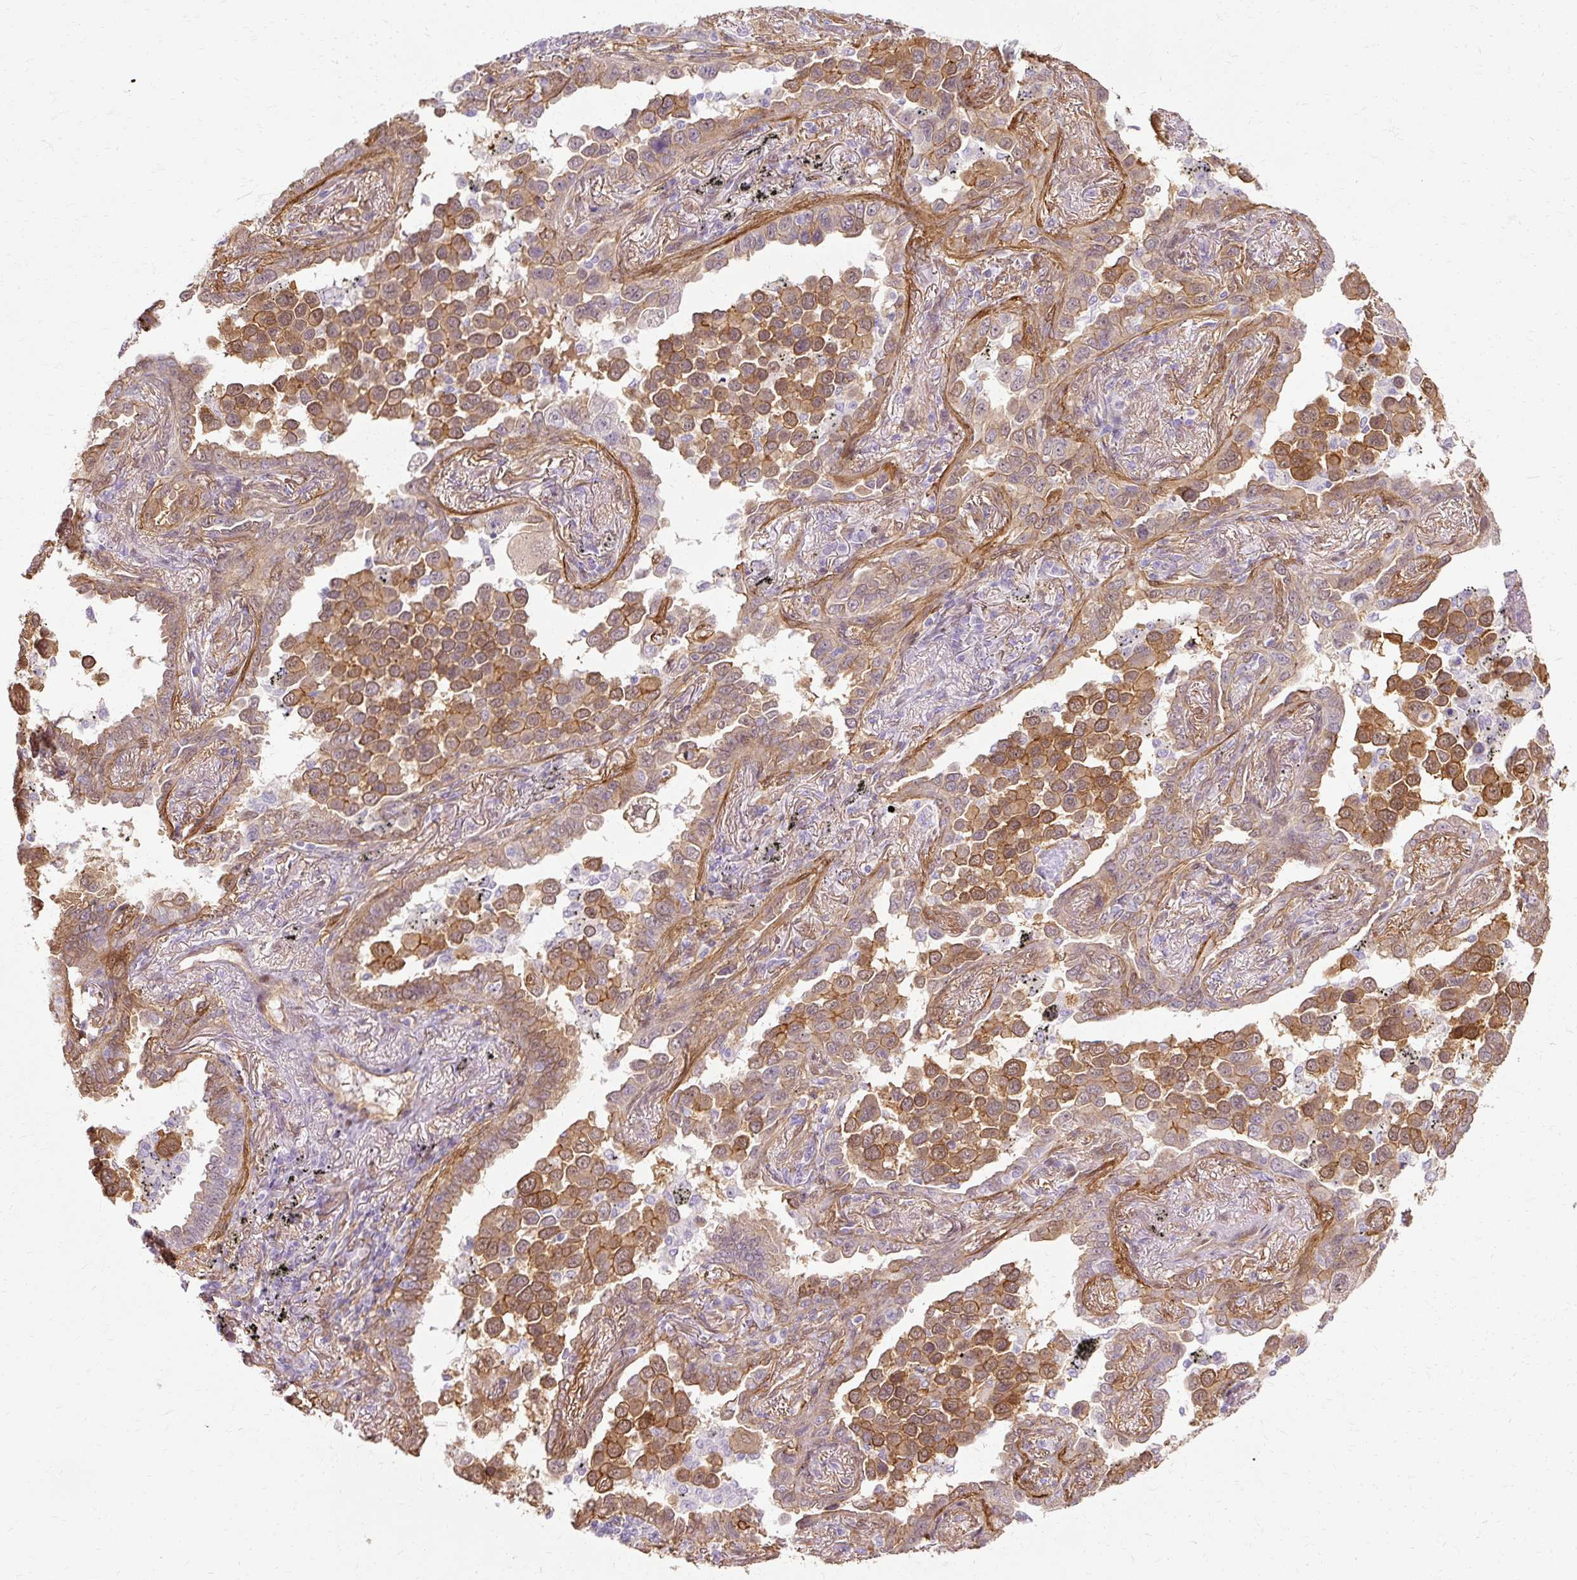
{"staining": {"intensity": "moderate", "quantity": ">75%", "location": "cytoplasmic/membranous,nuclear"}, "tissue": "lung cancer", "cell_type": "Tumor cells", "image_type": "cancer", "snomed": [{"axis": "morphology", "description": "Adenocarcinoma, NOS"}, {"axis": "topography", "description": "Lung"}], "caption": "DAB immunohistochemical staining of human lung cancer (adenocarcinoma) displays moderate cytoplasmic/membranous and nuclear protein staining in about >75% of tumor cells.", "gene": "CNN3", "patient": {"sex": "male", "age": 67}}